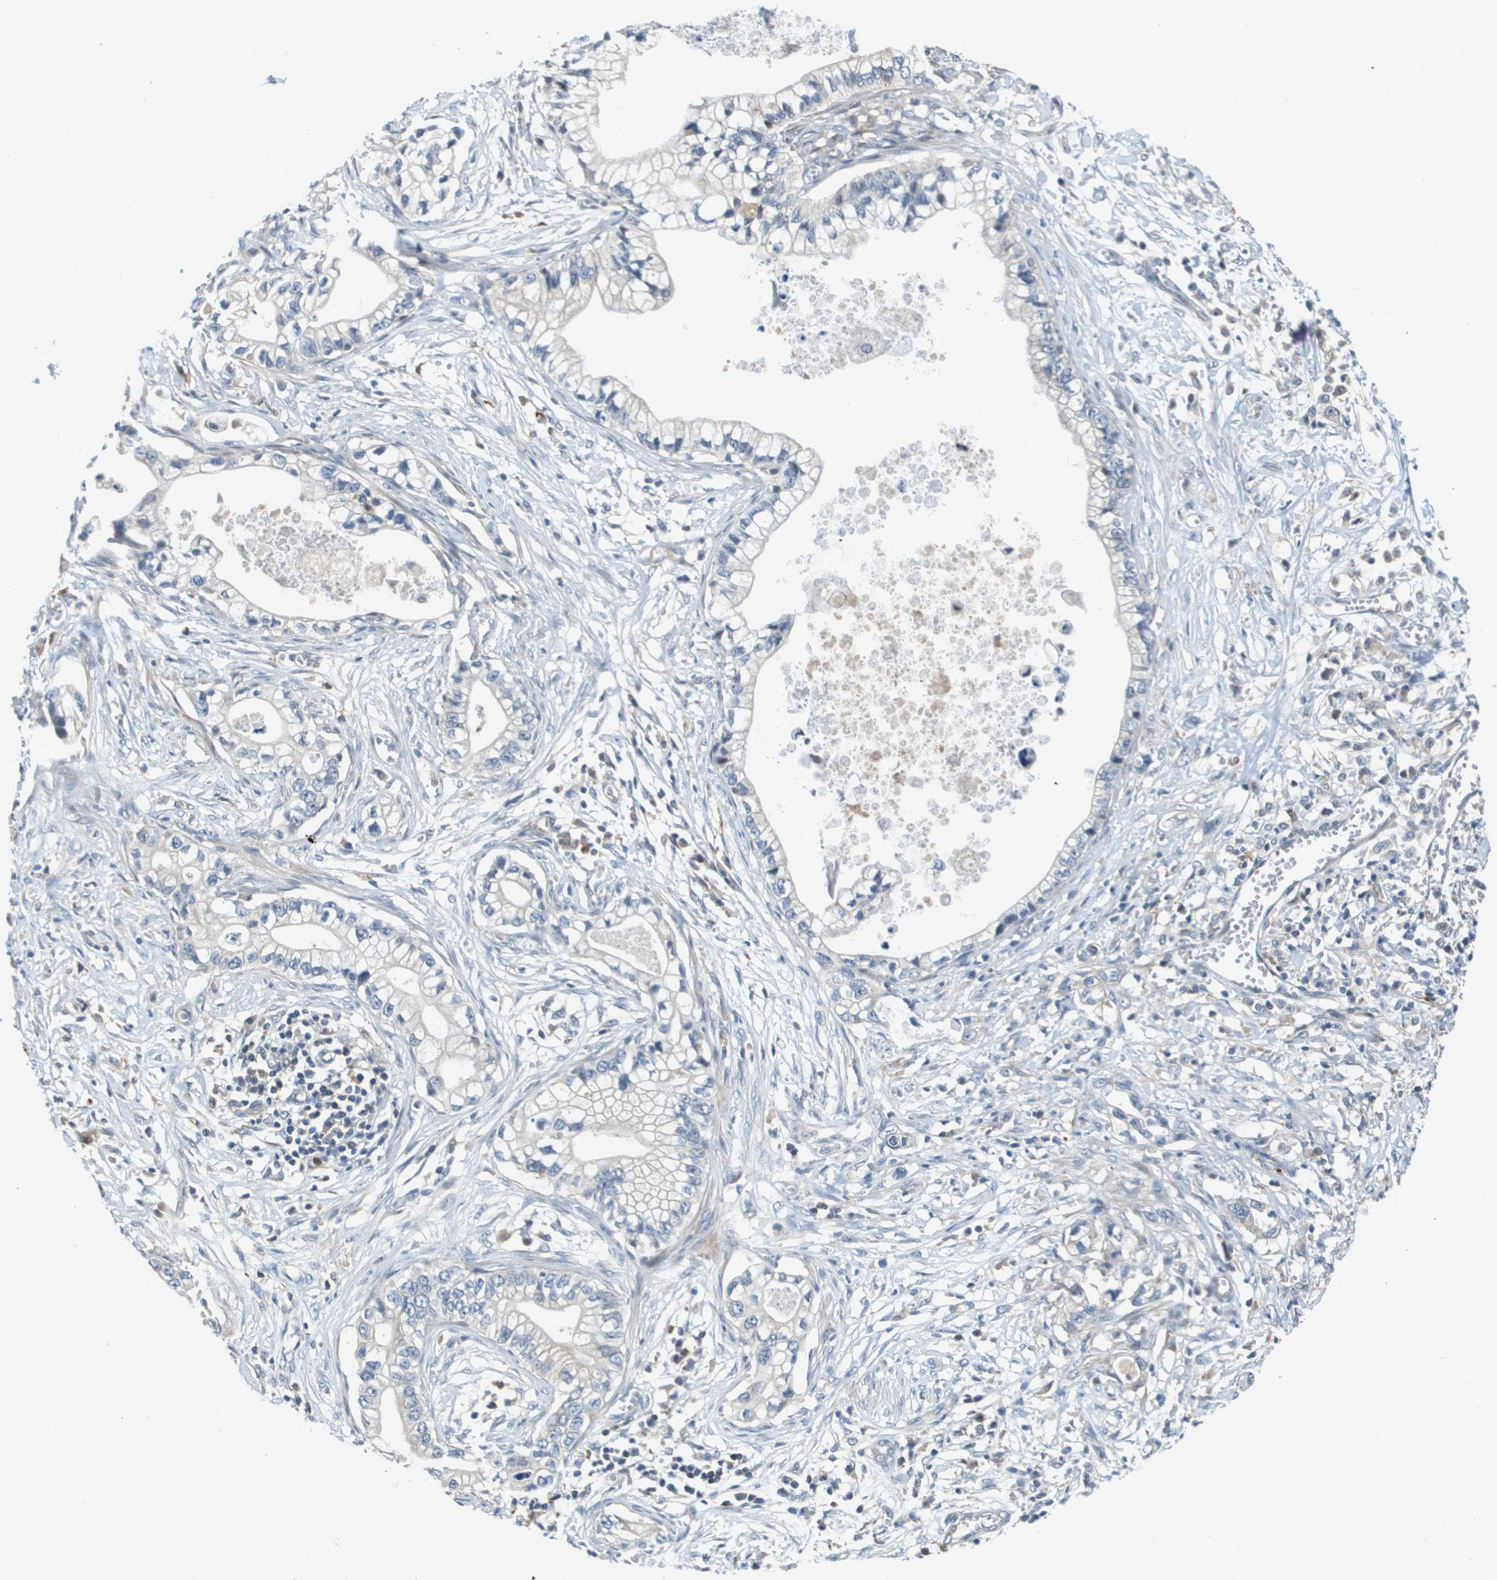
{"staining": {"intensity": "negative", "quantity": "none", "location": "none"}, "tissue": "pancreatic cancer", "cell_type": "Tumor cells", "image_type": "cancer", "snomed": [{"axis": "morphology", "description": "Adenocarcinoma, NOS"}, {"axis": "topography", "description": "Pancreas"}], "caption": "This is a micrograph of immunohistochemistry staining of adenocarcinoma (pancreatic), which shows no expression in tumor cells.", "gene": "SCN4B", "patient": {"sex": "male", "age": 56}}